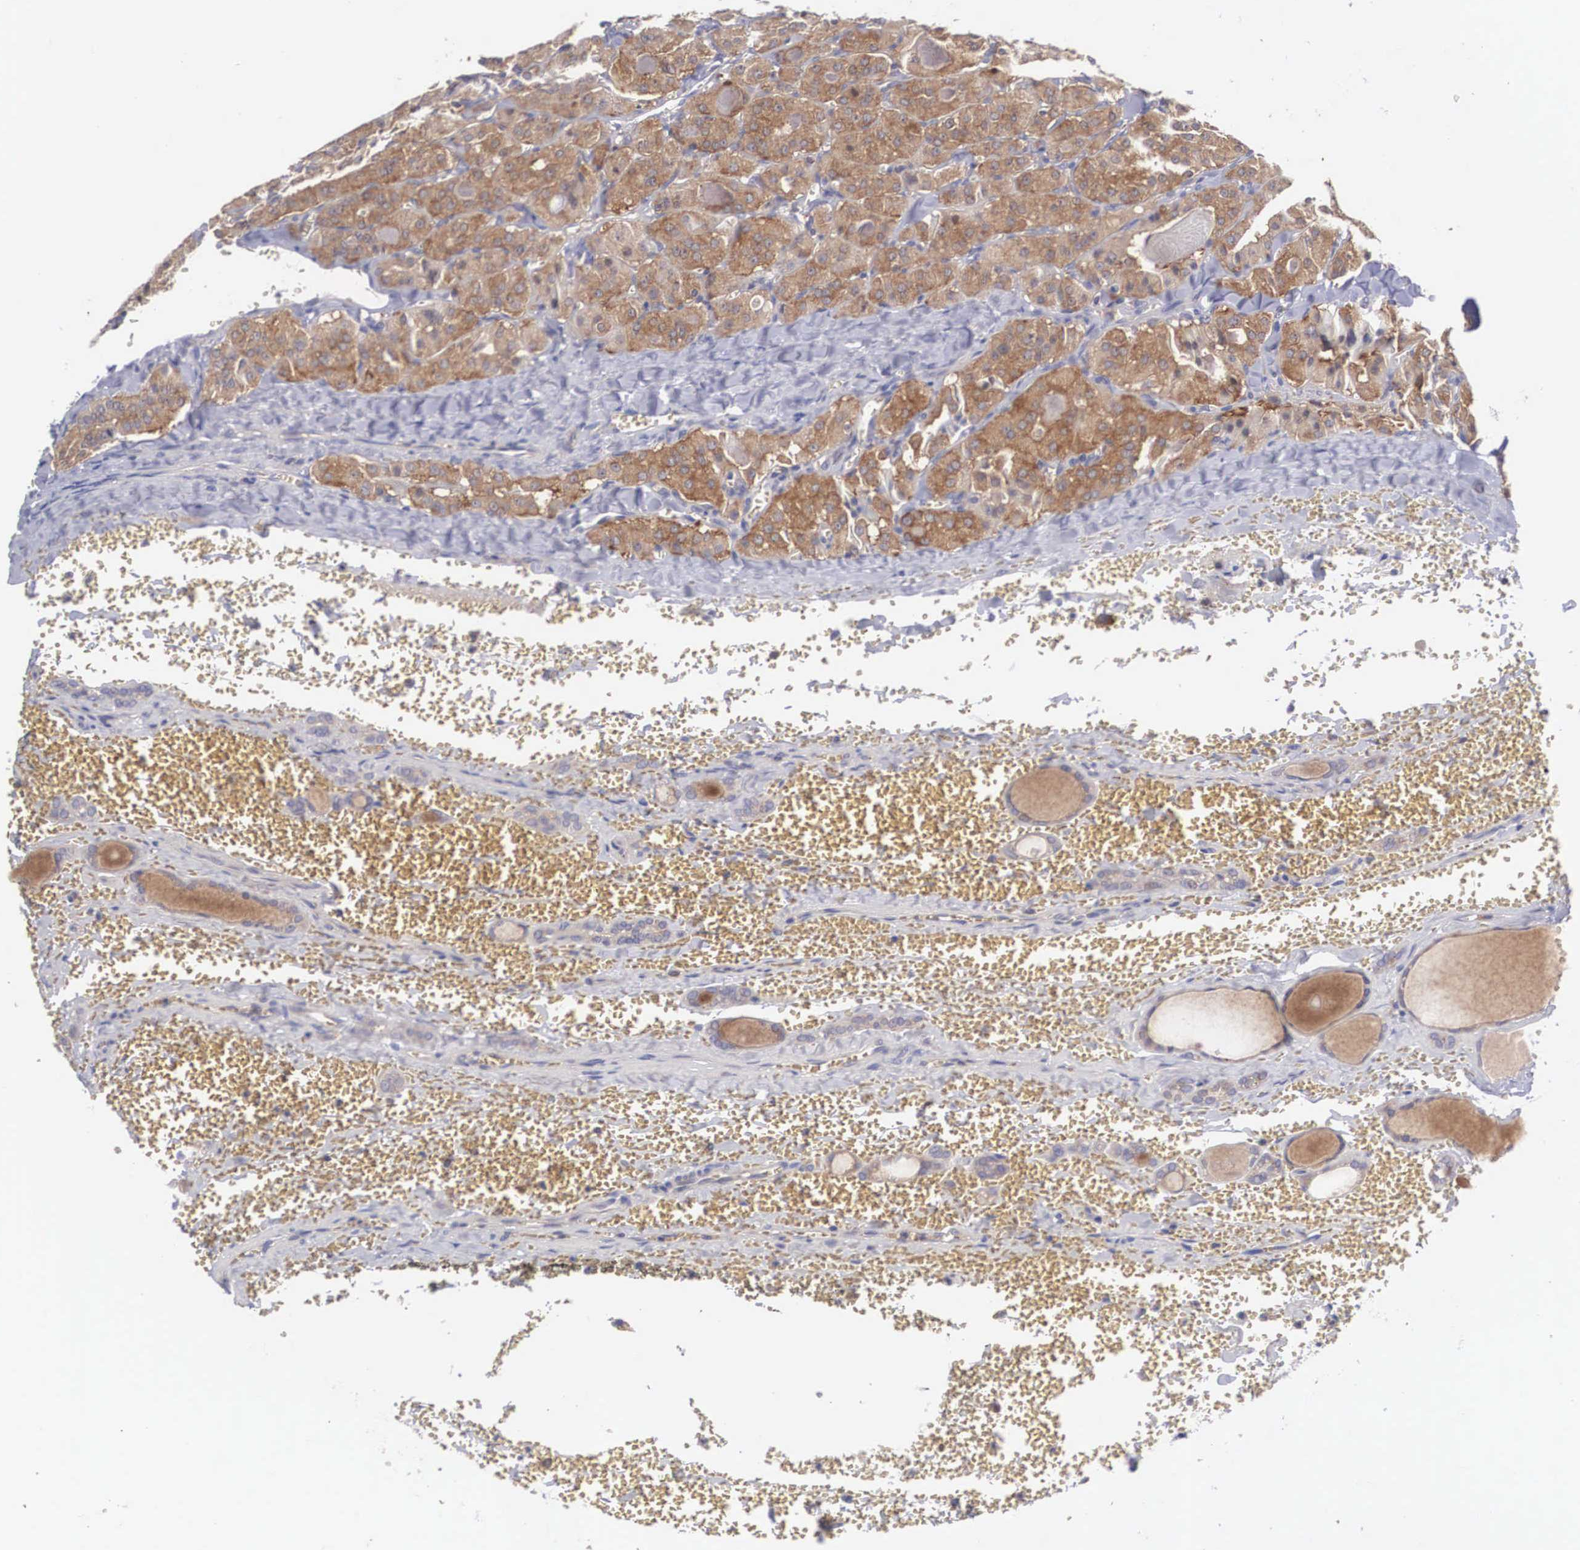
{"staining": {"intensity": "weak", "quantity": ">75%", "location": "cytoplasmic/membranous"}, "tissue": "thyroid cancer", "cell_type": "Tumor cells", "image_type": "cancer", "snomed": [{"axis": "morphology", "description": "Carcinoma, NOS"}, {"axis": "topography", "description": "Thyroid gland"}], "caption": "Thyroid carcinoma tissue demonstrates weak cytoplasmic/membranous positivity in about >75% of tumor cells", "gene": "GRIPAP1", "patient": {"sex": "male", "age": 76}}